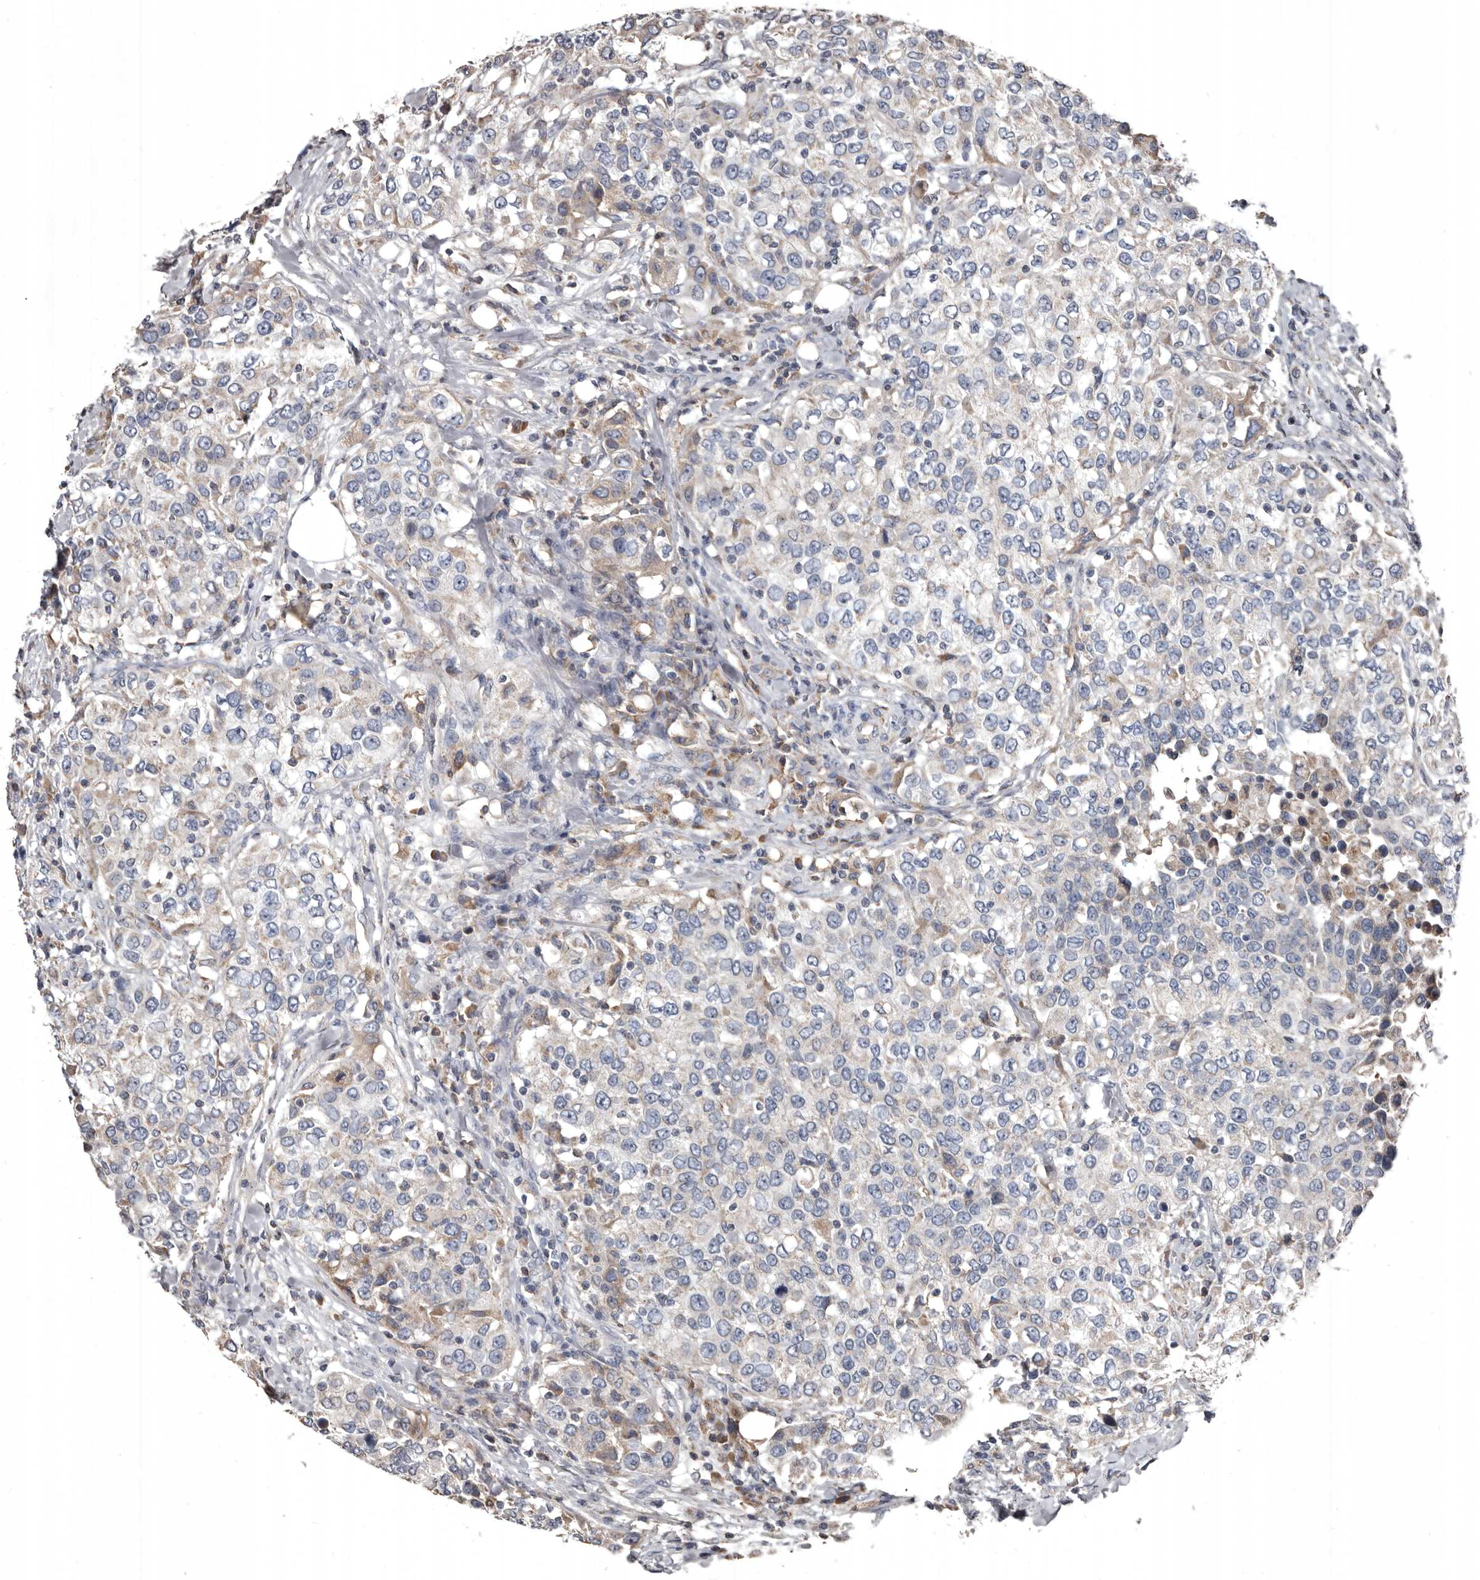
{"staining": {"intensity": "weak", "quantity": "<25%", "location": "cytoplasmic/membranous"}, "tissue": "urothelial cancer", "cell_type": "Tumor cells", "image_type": "cancer", "snomed": [{"axis": "morphology", "description": "Urothelial carcinoma, High grade"}, {"axis": "topography", "description": "Urinary bladder"}], "caption": "This is an immunohistochemistry (IHC) image of urothelial carcinoma (high-grade). There is no staining in tumor cells.", "gene": "GREB1", "patient": {"sex": "female", "age": 80}}